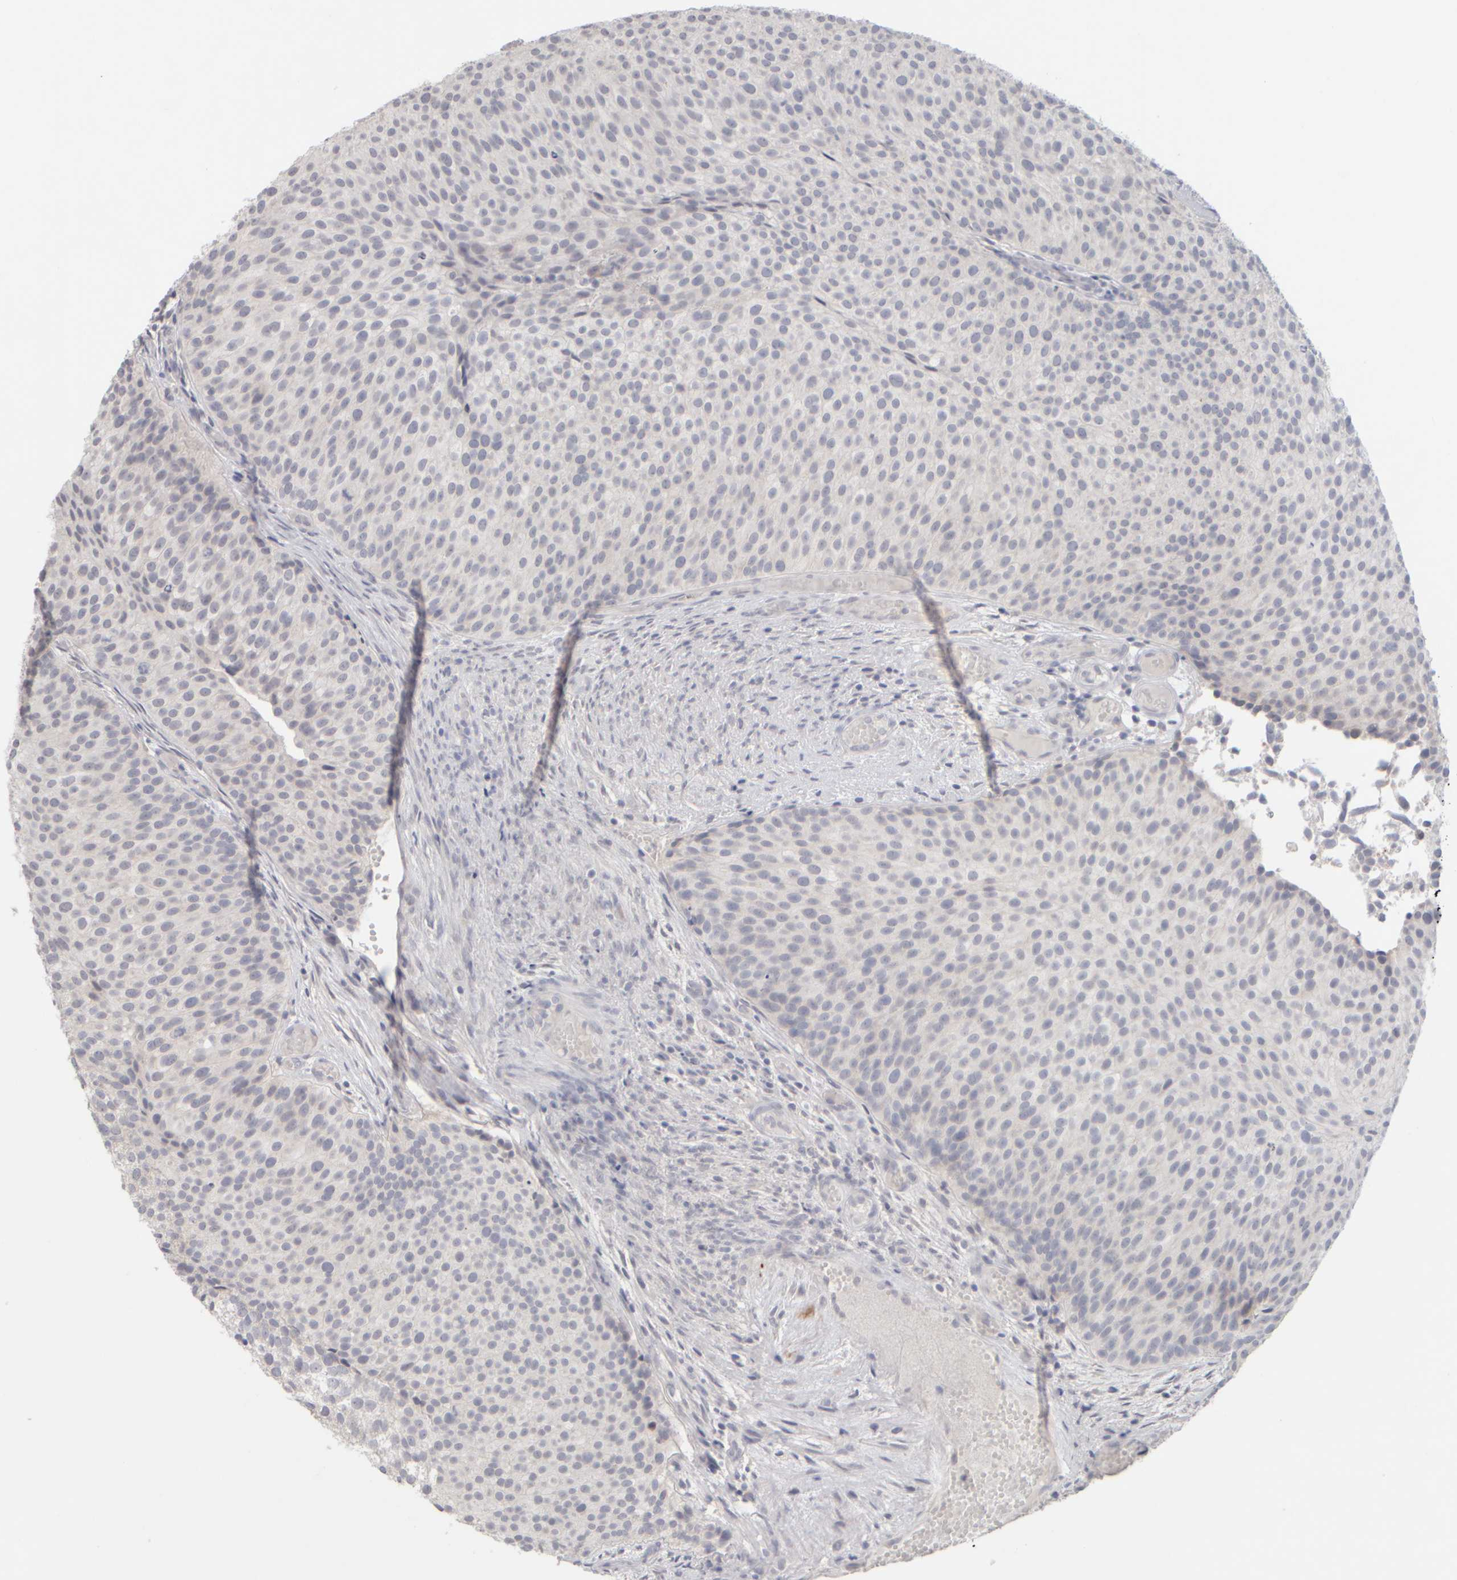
{"staining": {"intensity": "negative", "quantity": "none", "location": "none"}, "tissue": "urothelial cancer", "cell_type": "Tumor cells", "image_type": "cancer", "snomed": [{"axis": "morphology", "description": "Urothelial carcinoma, Low grade"}, {"axis": "topography", "description": "Urinary bladder"}], "caption": "This is an IHC photomicrograph of human urothelial cancer. There is no staining in tumor cells.", "gene": "ZNF112", "patient": {"sex": "male", "age": 86}}